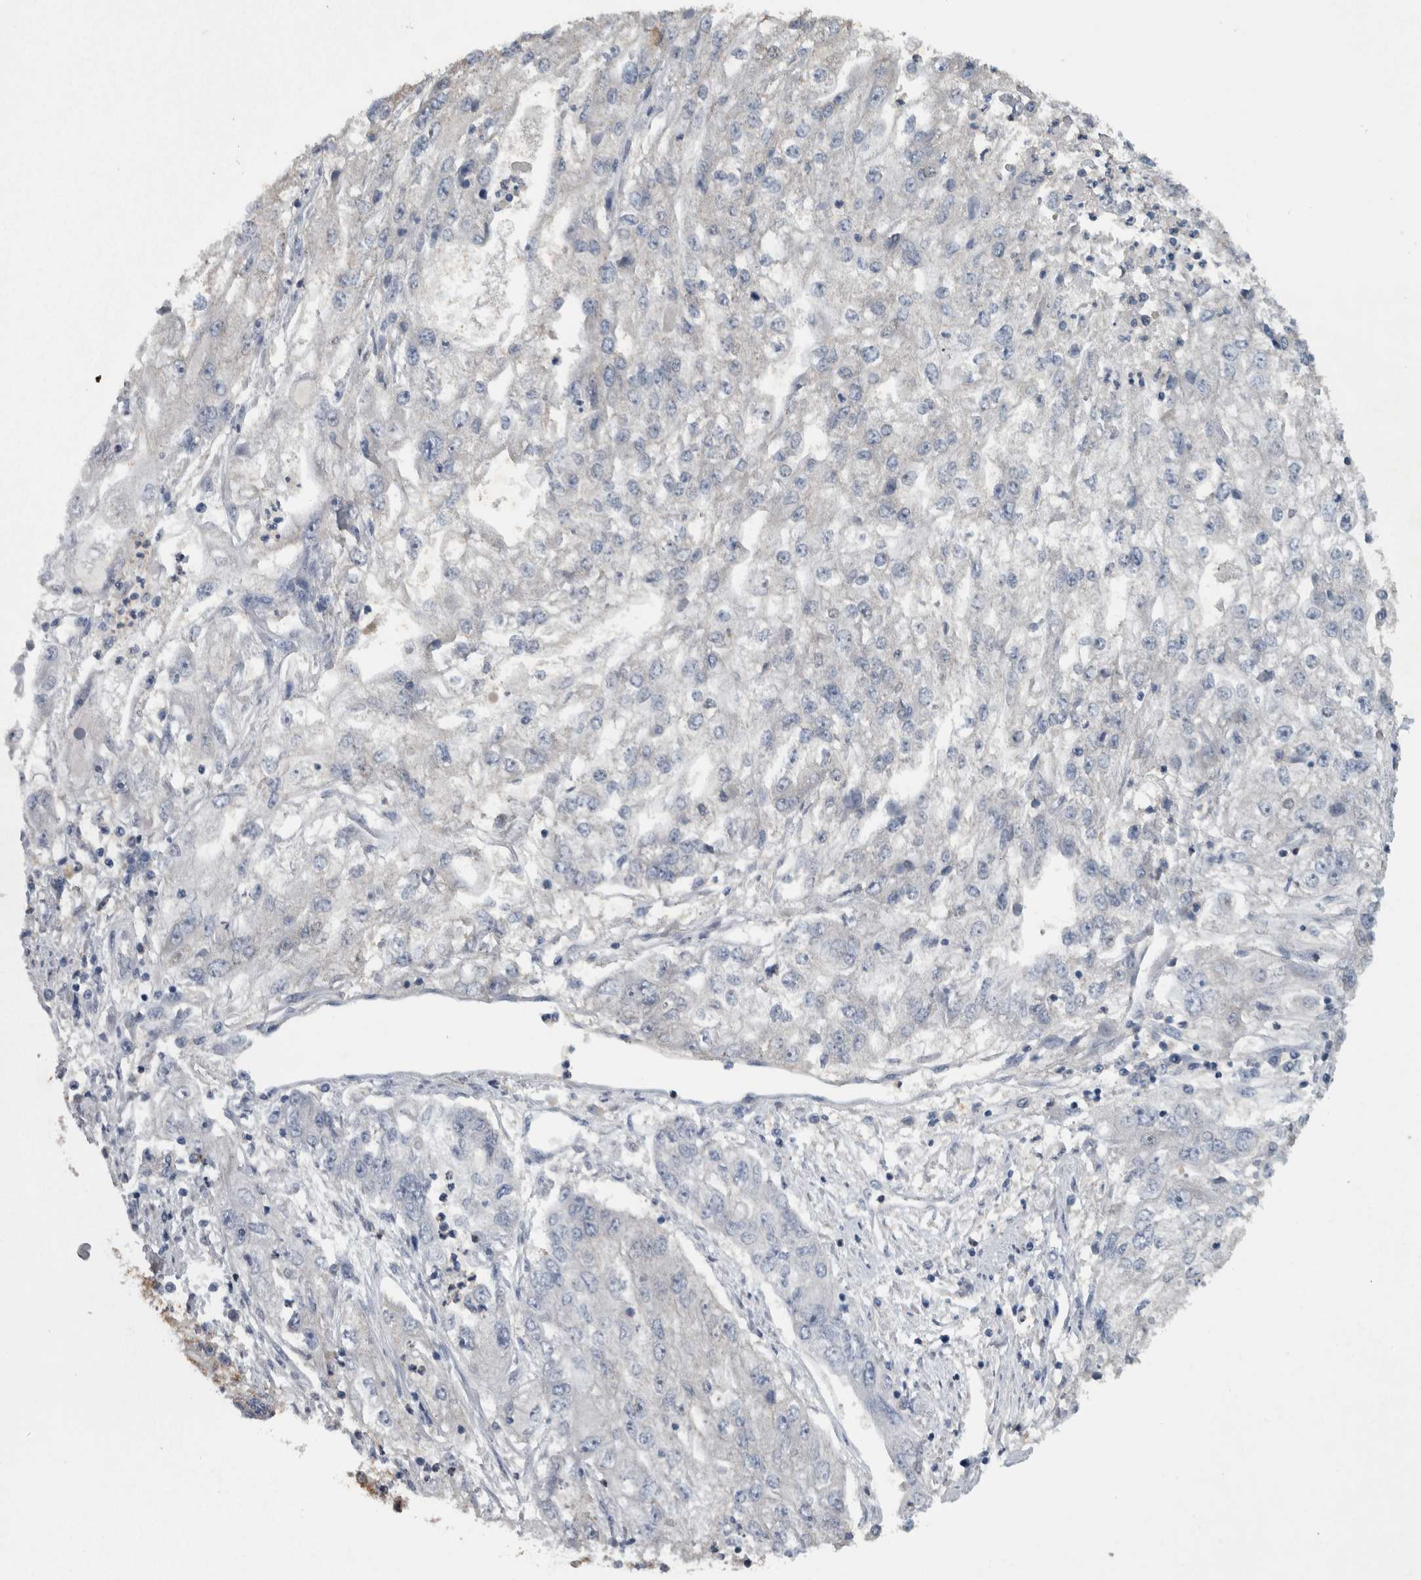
{"staining": {"intensity": "negative", "quantity": "none", "location": "none"}, "tissue": "endometrial cancer", "cell_type": "Tumor cells", "image_type": "cancer", "snomed": [{"axis": "morphology", "description": "Adenocarcinoma, NOS"}, {"axis": "topography", "description": "Endometrium"}], "caption": "Immunohistochemistry (IHC) image of adenocarcinoma (endometrial) stained for a protein (brown), which displays no expression in tumor cells.", "gene": "NT5C2", "patient": {"sex": "female", "age": 49}}